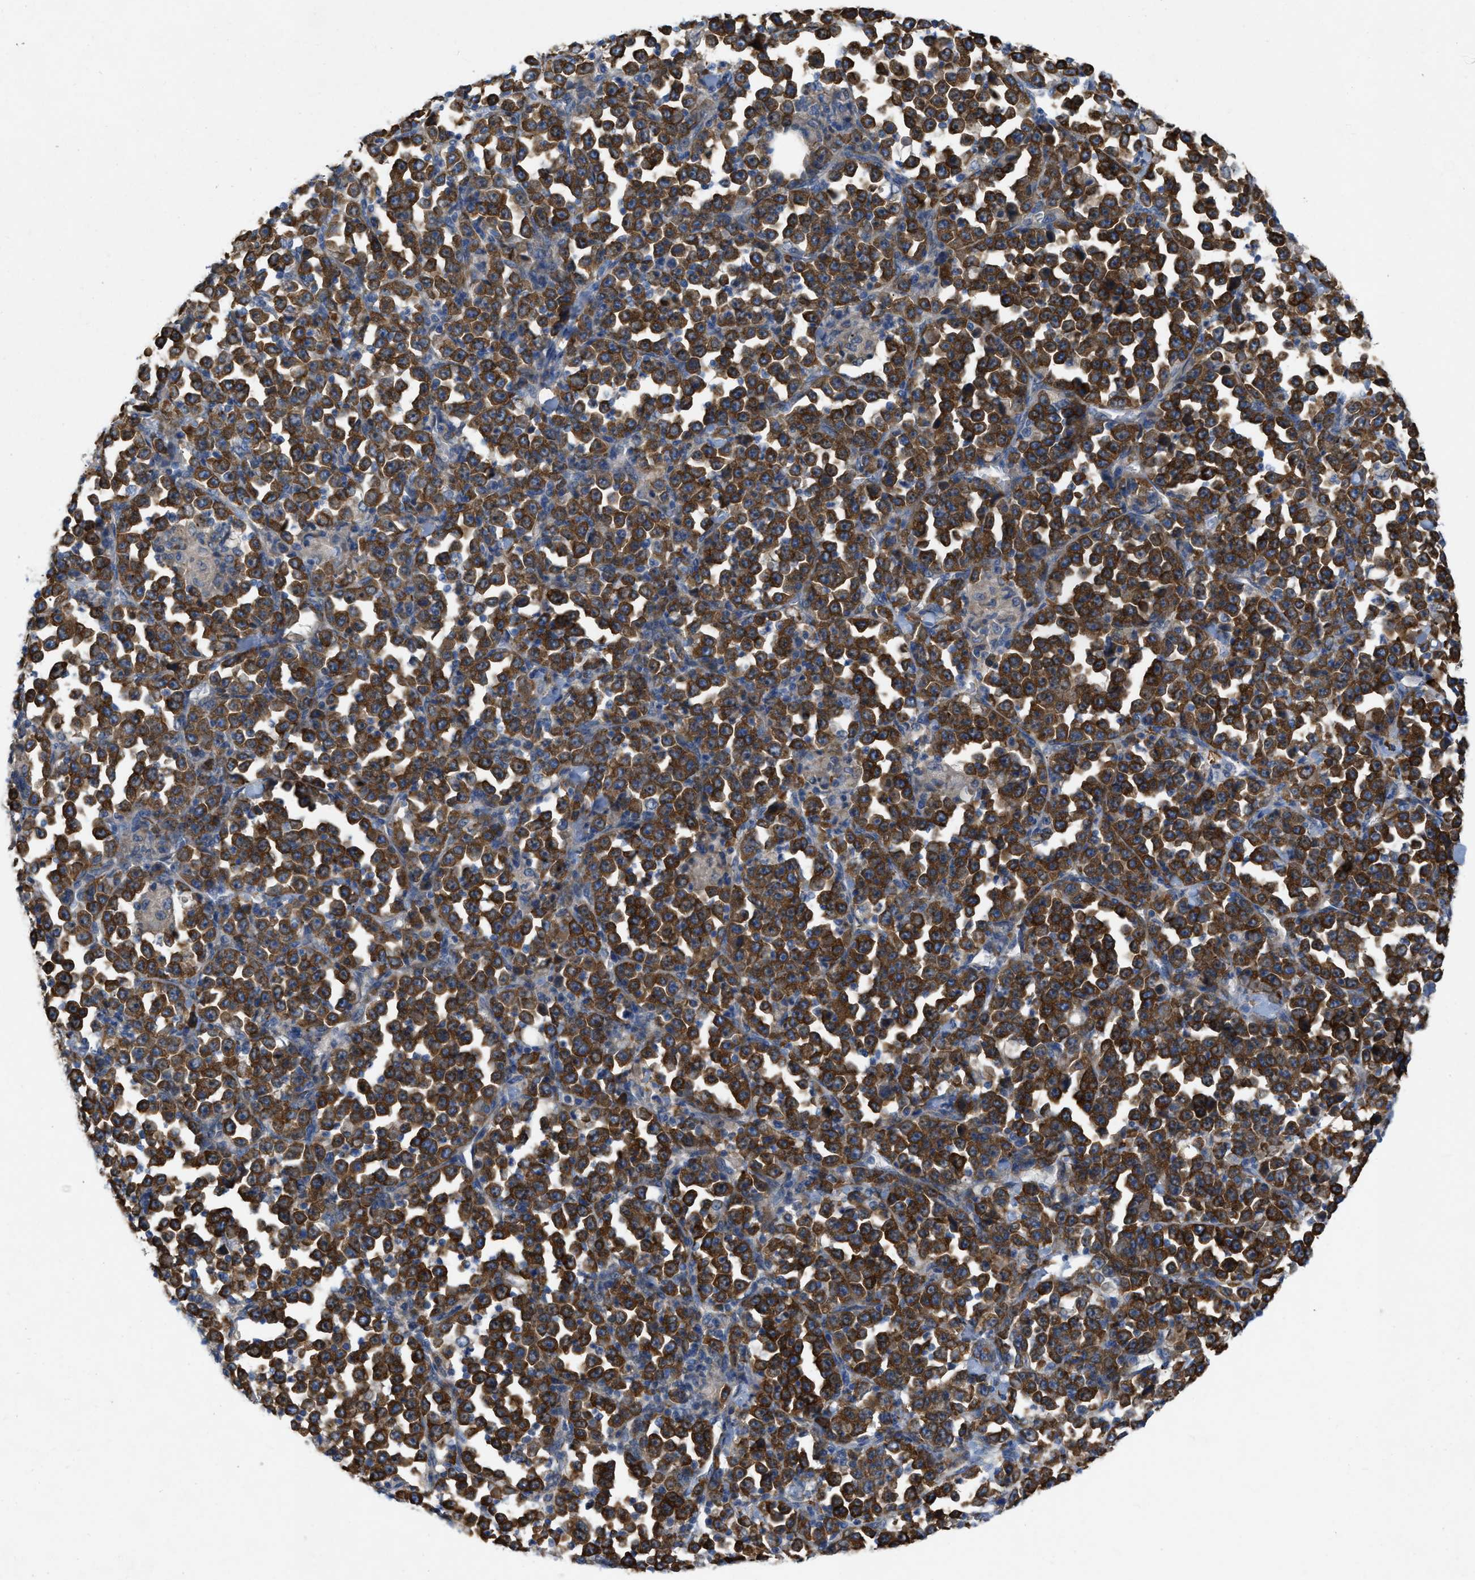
{"staining": {"intensity": "strong", "quantity": ">75%", "location": "cytoplasmic/membranous"}, "tissue": "stomach cancer", "cell_type": "Tumor cells", "image_type": "cancer", "snomed": [{"axis": "morphology", "description": "Normal tissue, NOS"}, {"axis": "morphology", "description": "Adenocarcinoma, NOS"}, {"axis": "topography", "description": "Stomach, upper"}, {"axis": "topography", "description": "Stomach"}], "caption": "Immunohistochemical staining of human stomach cancer exhibits strong cytoplasmic/membranous protein expression in about >75% of tumor cells.", "gene": "TMEM131", "patient": {"sex": "male", "age": 59}}